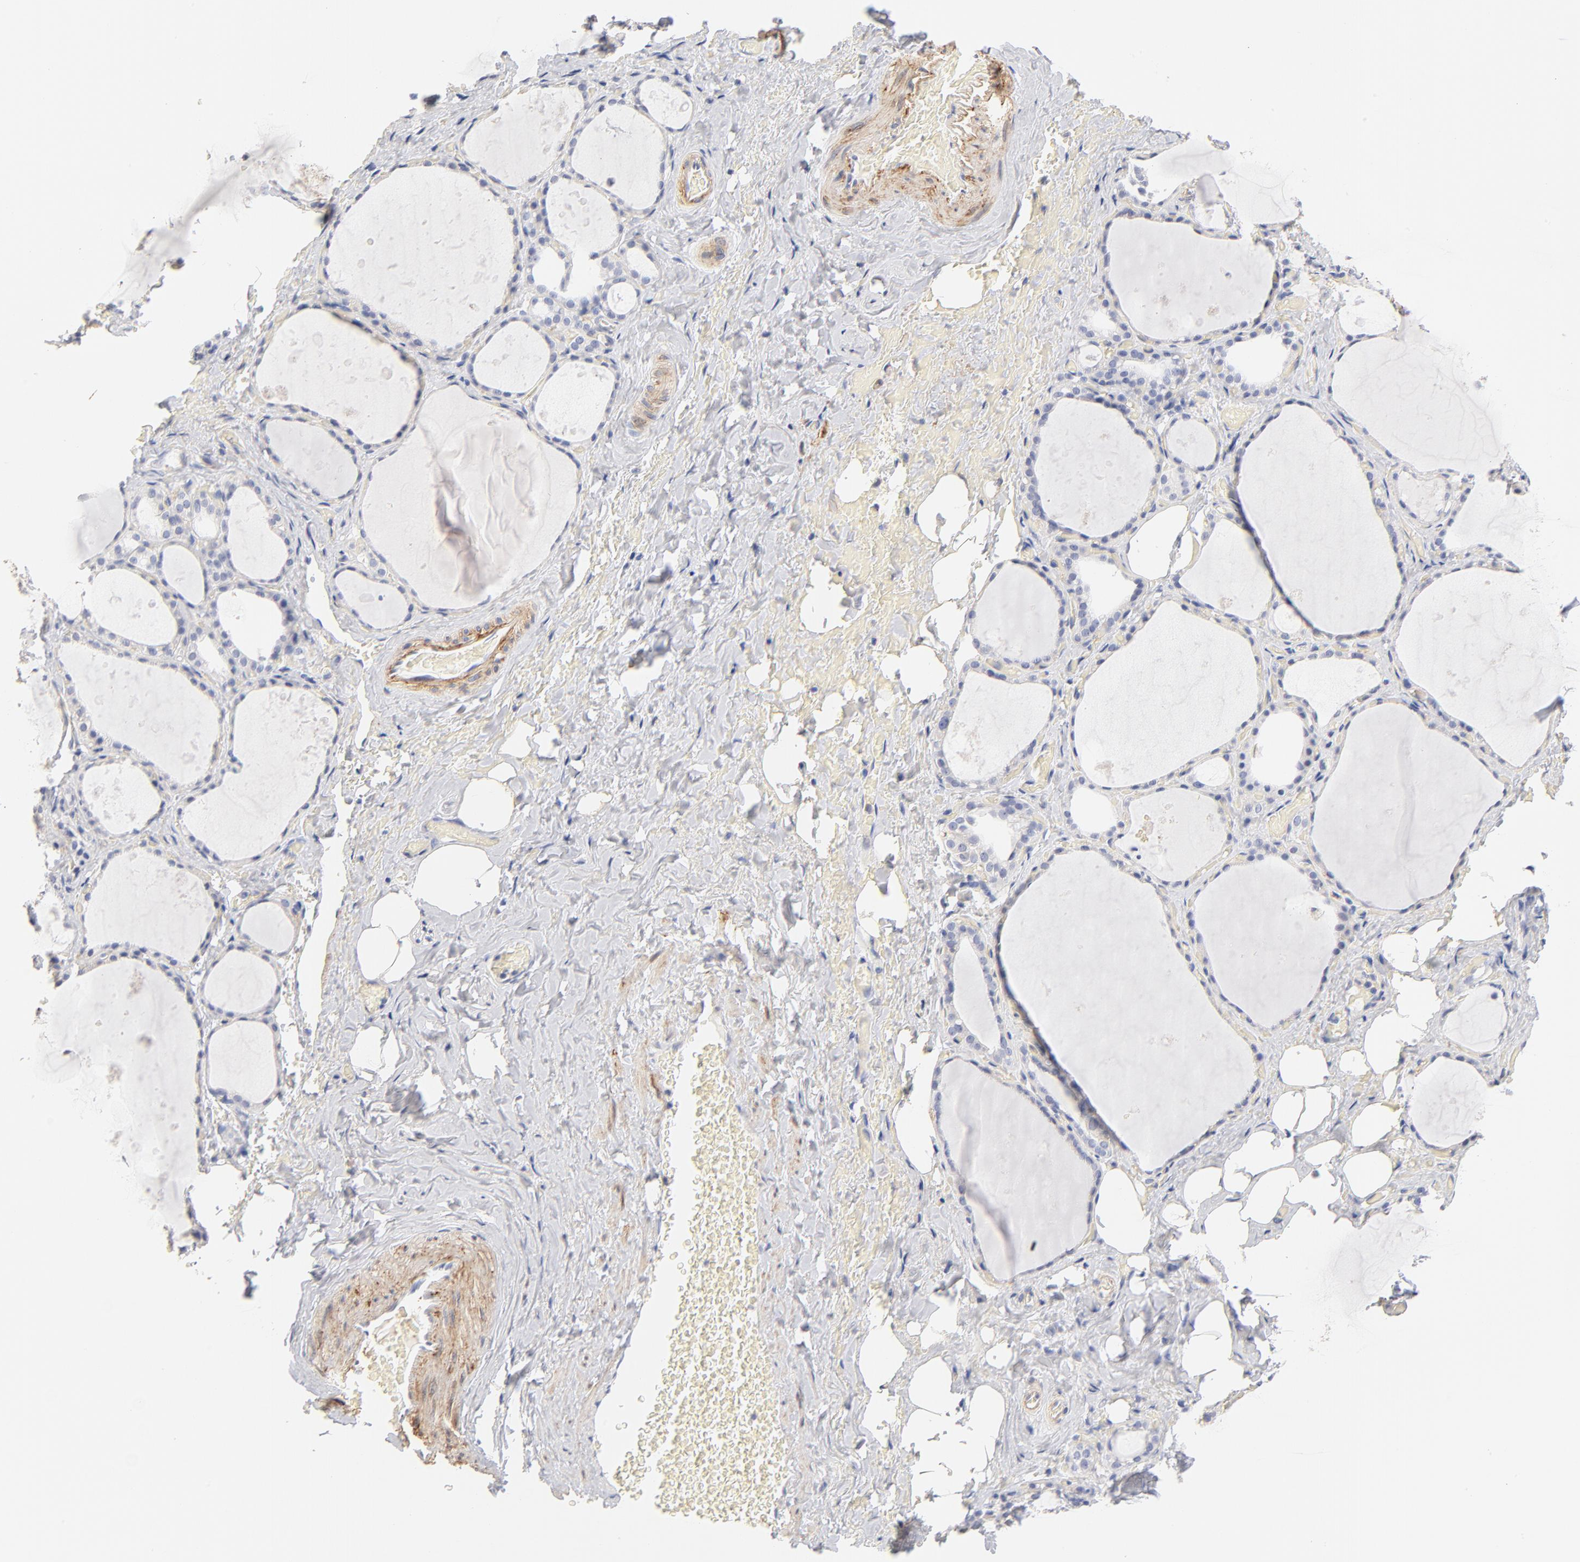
{"staining": {"intensity": "negative", "quantity": "none", "location": "none"}, "tissue": "thyroid gland", "cell_type": "Glandular cells", "image_type": "normal", "snomed": [{"axis": "morphology", "description": "Normal tissue, NOS"}, {"axis": "topography", "description": "Thyroid gland"}], "caption": "Immunohistochemical staining of unremarkable thyroid gland exhibits no significant positivity in glandular cells.", "gene": "ITGA8", "patient": {"sex": "male", "age": 61}}